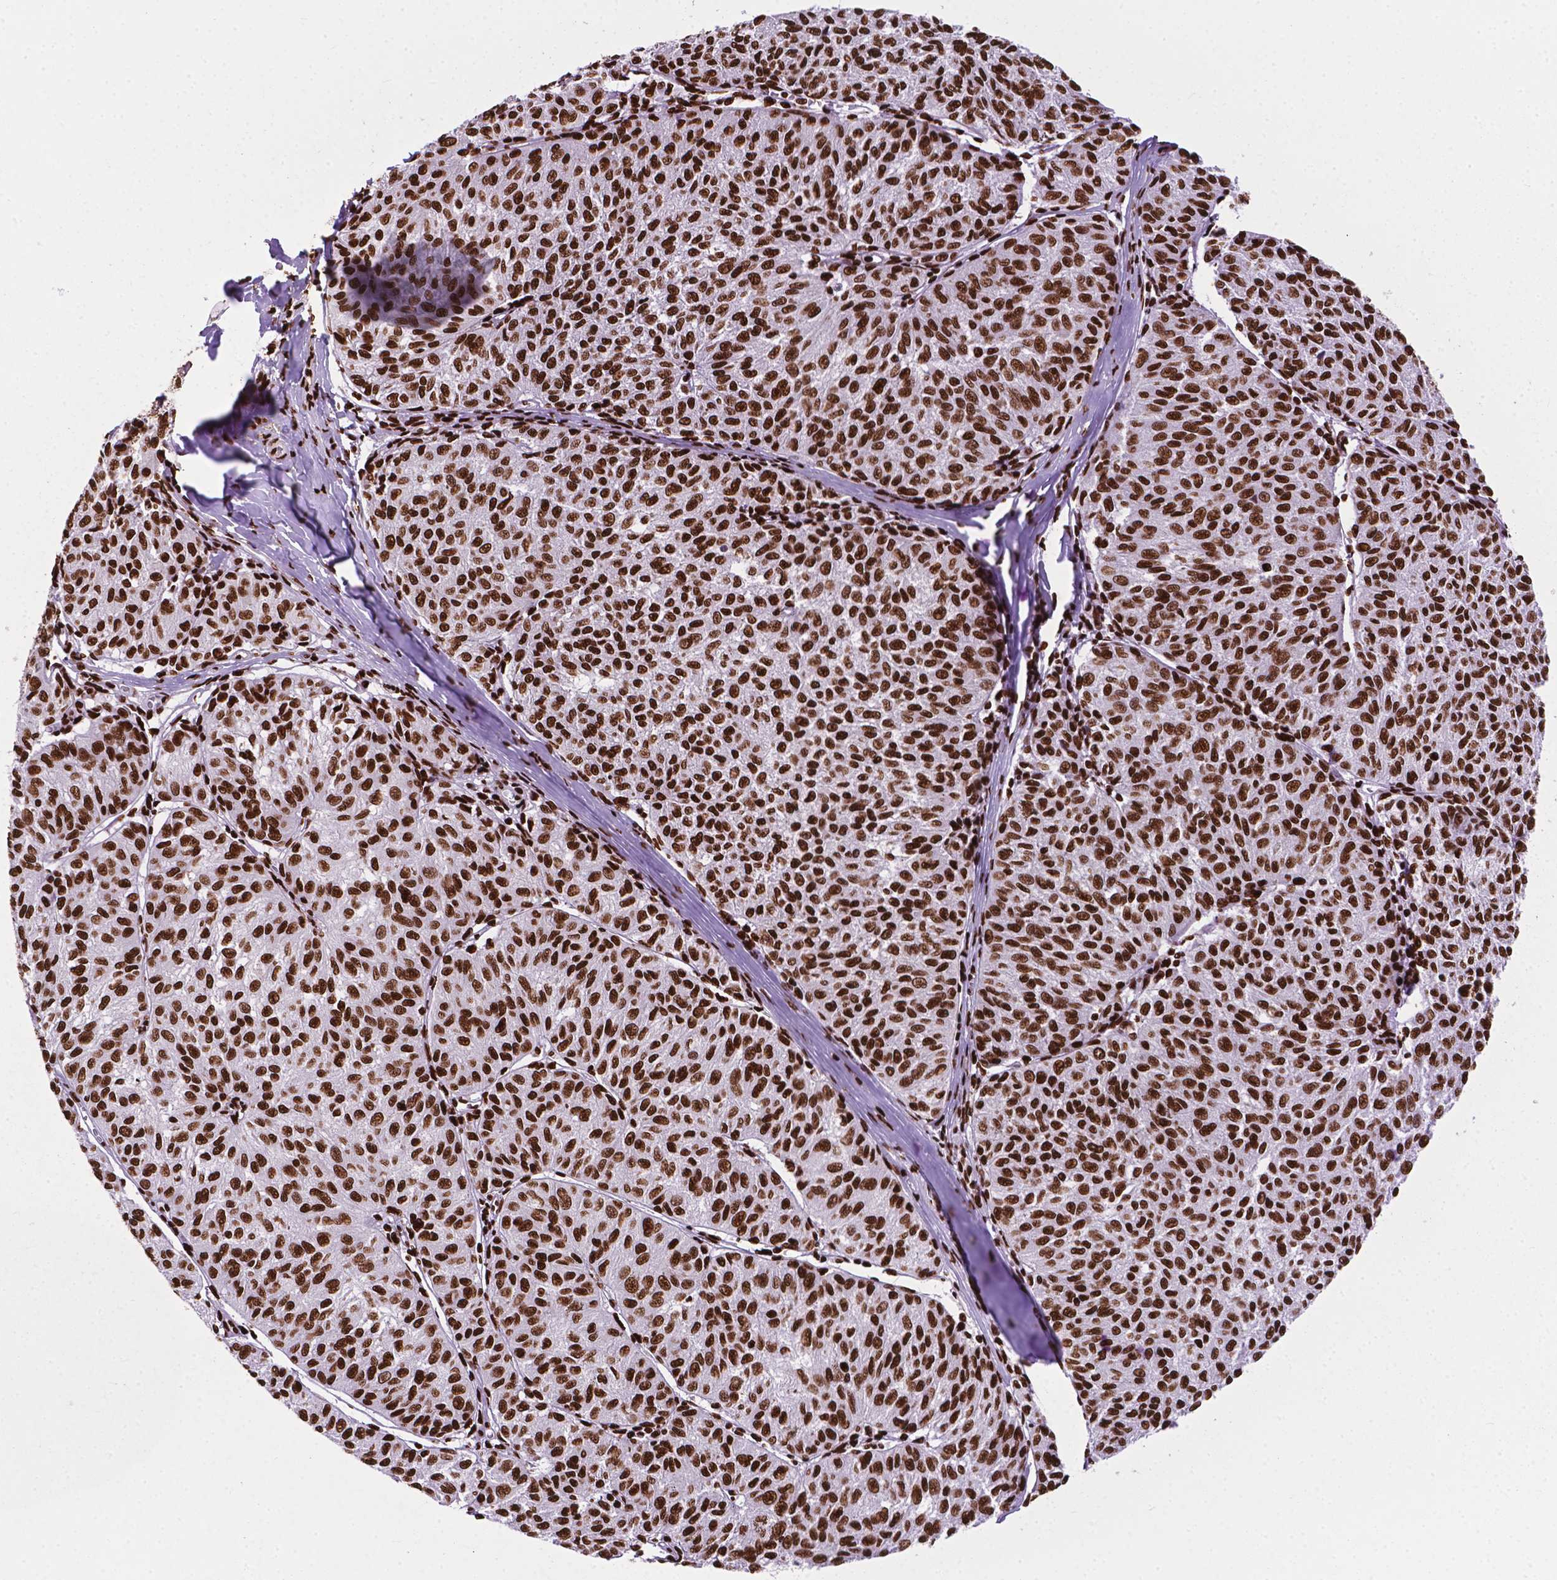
{"staining": {"intensity": "strong", "quantity": ">75%", "location": "nuclear"}, "tissue": "melanoma", "cell_type": "Tumor cells", "image_type": "cancer", "snomed": [{"axis": "morphology", "description": "Malignant melanoma, NOS"}, {"axis": "topography", "description": "Skin"}], "caption": "Melanoma tissue exhibits strong nuclear positivity in about >75% of tumor cells, visualized by immunohistochemistry. (DAB = brown stain, brightfield microscopy at high magnification).", "gene": "SMIM5", "patient": {"sex": "female", "age": 72}}